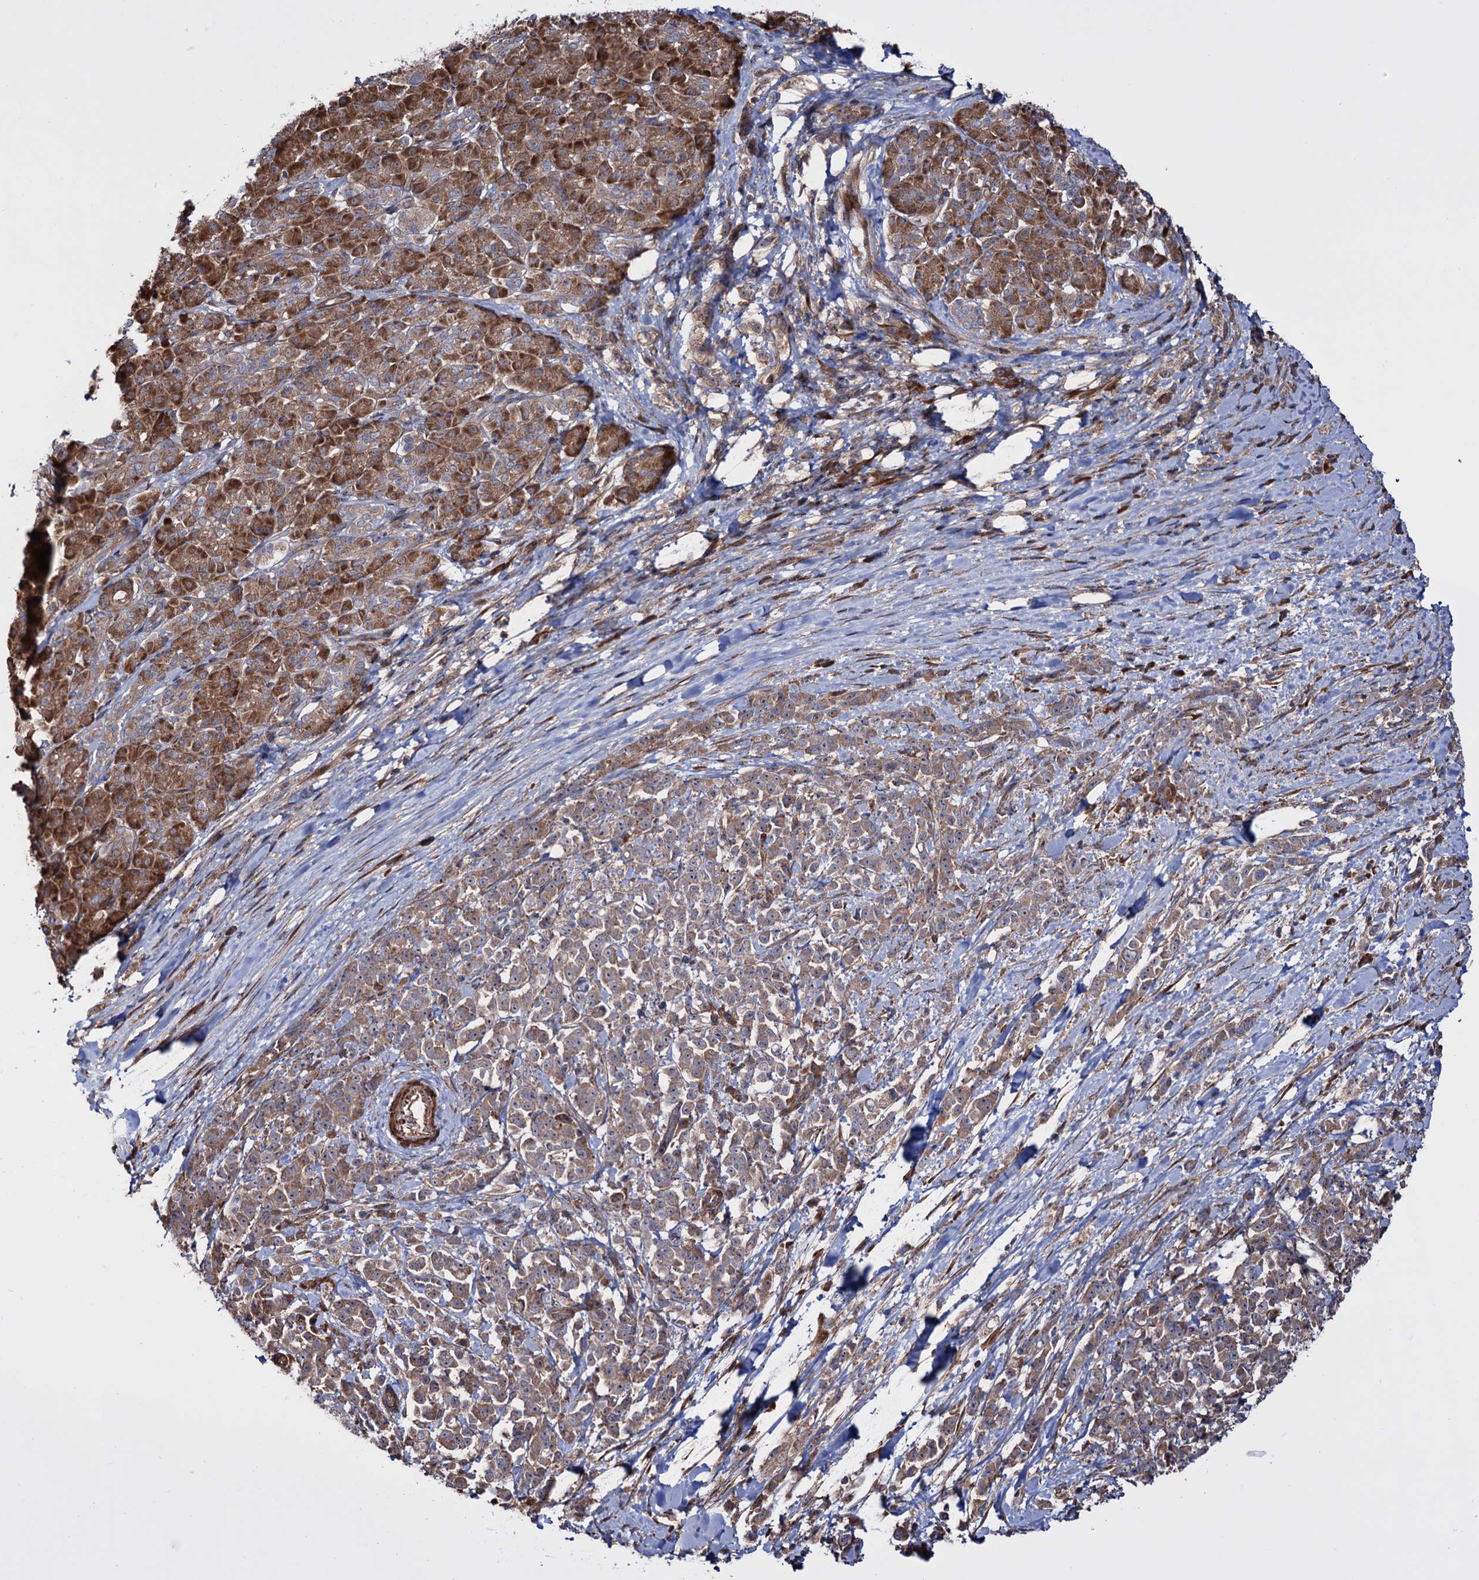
{"staining": {"intensity": "moderate", "quantity": ">75%", "location": "cytoplasmic/membranous"}, "tissue": "pancreatic cancer", "cell_type": "Tumor cells", "image_type": "cancer", "snomed": [{"axis": "morphology", "description": "Normal tissue, NOS"}, {"axis": "morphology", "description": "Adenocarcinoma, NOS"}, {"axis": "topography", "description": "Pancreas"}], "caption": "An image showing moderate cytoplasmic/membranous staining in about >75% of tumor cells in adenocarcinoma (pancreatic), as visualized by brown immunohistochemical staining.", "gene": "FERMT2", "patient": {"sex": "female", "age": 64}}